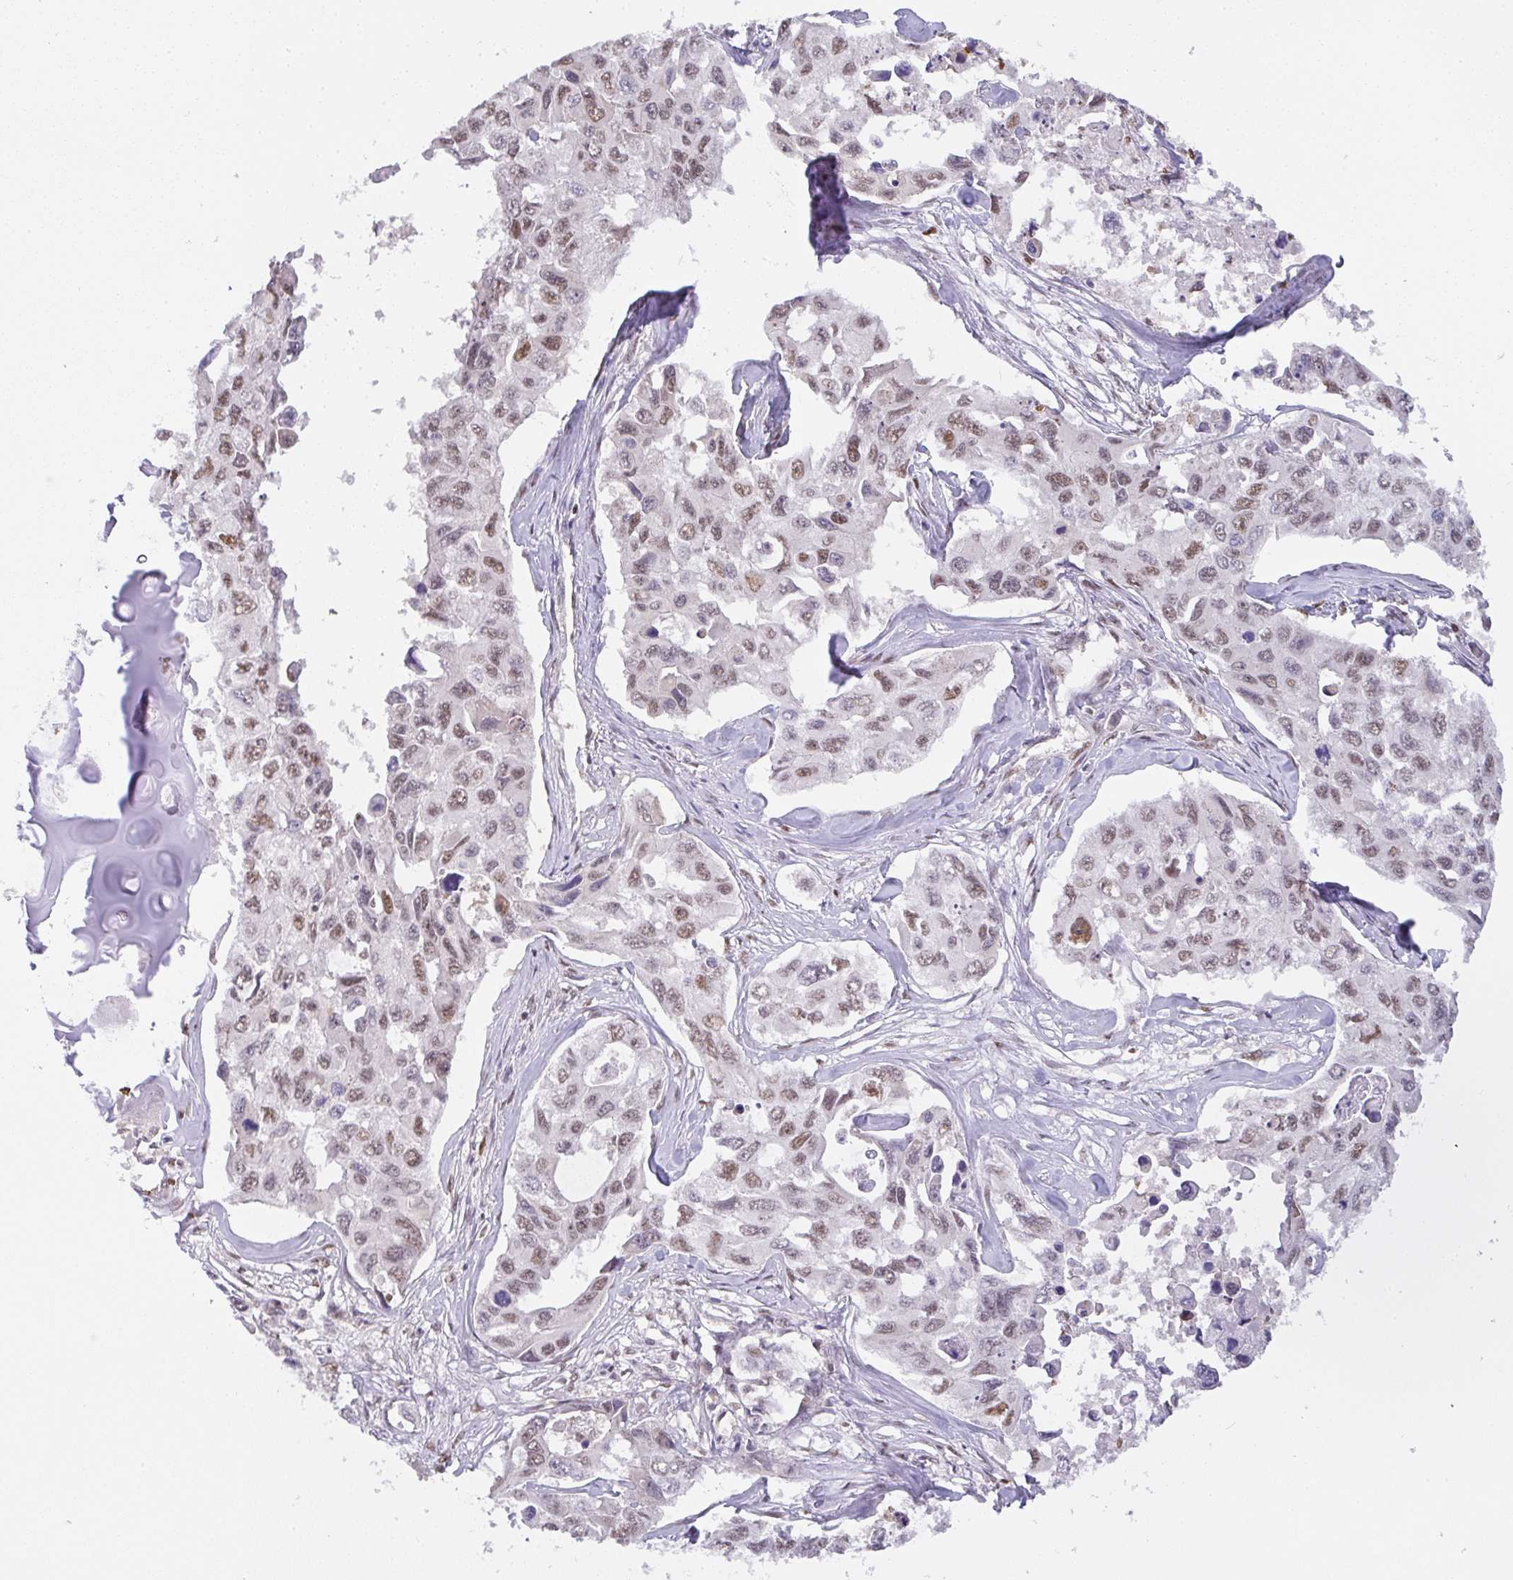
{"staining": {"intensity": "weak", "quantity": "25%-75%", "location": "nuclear"}, "tissue": "lung cancer", "cell_type": "Tumor cells", "image_type": "cancer", "snomed": [{"axis": "morphology", "description": "Adenocarcinoma, NOS"}, {"axis": "topography", "description": "Lung"}], "caption": "Immunohistochemical staining of lung cancer (adenocarcinoma) displays low levels of weak nuclear expression in about 25%-75% of tumor cells.", "gene": "BBX", "patient": {"sex": "male", "age": 64}}